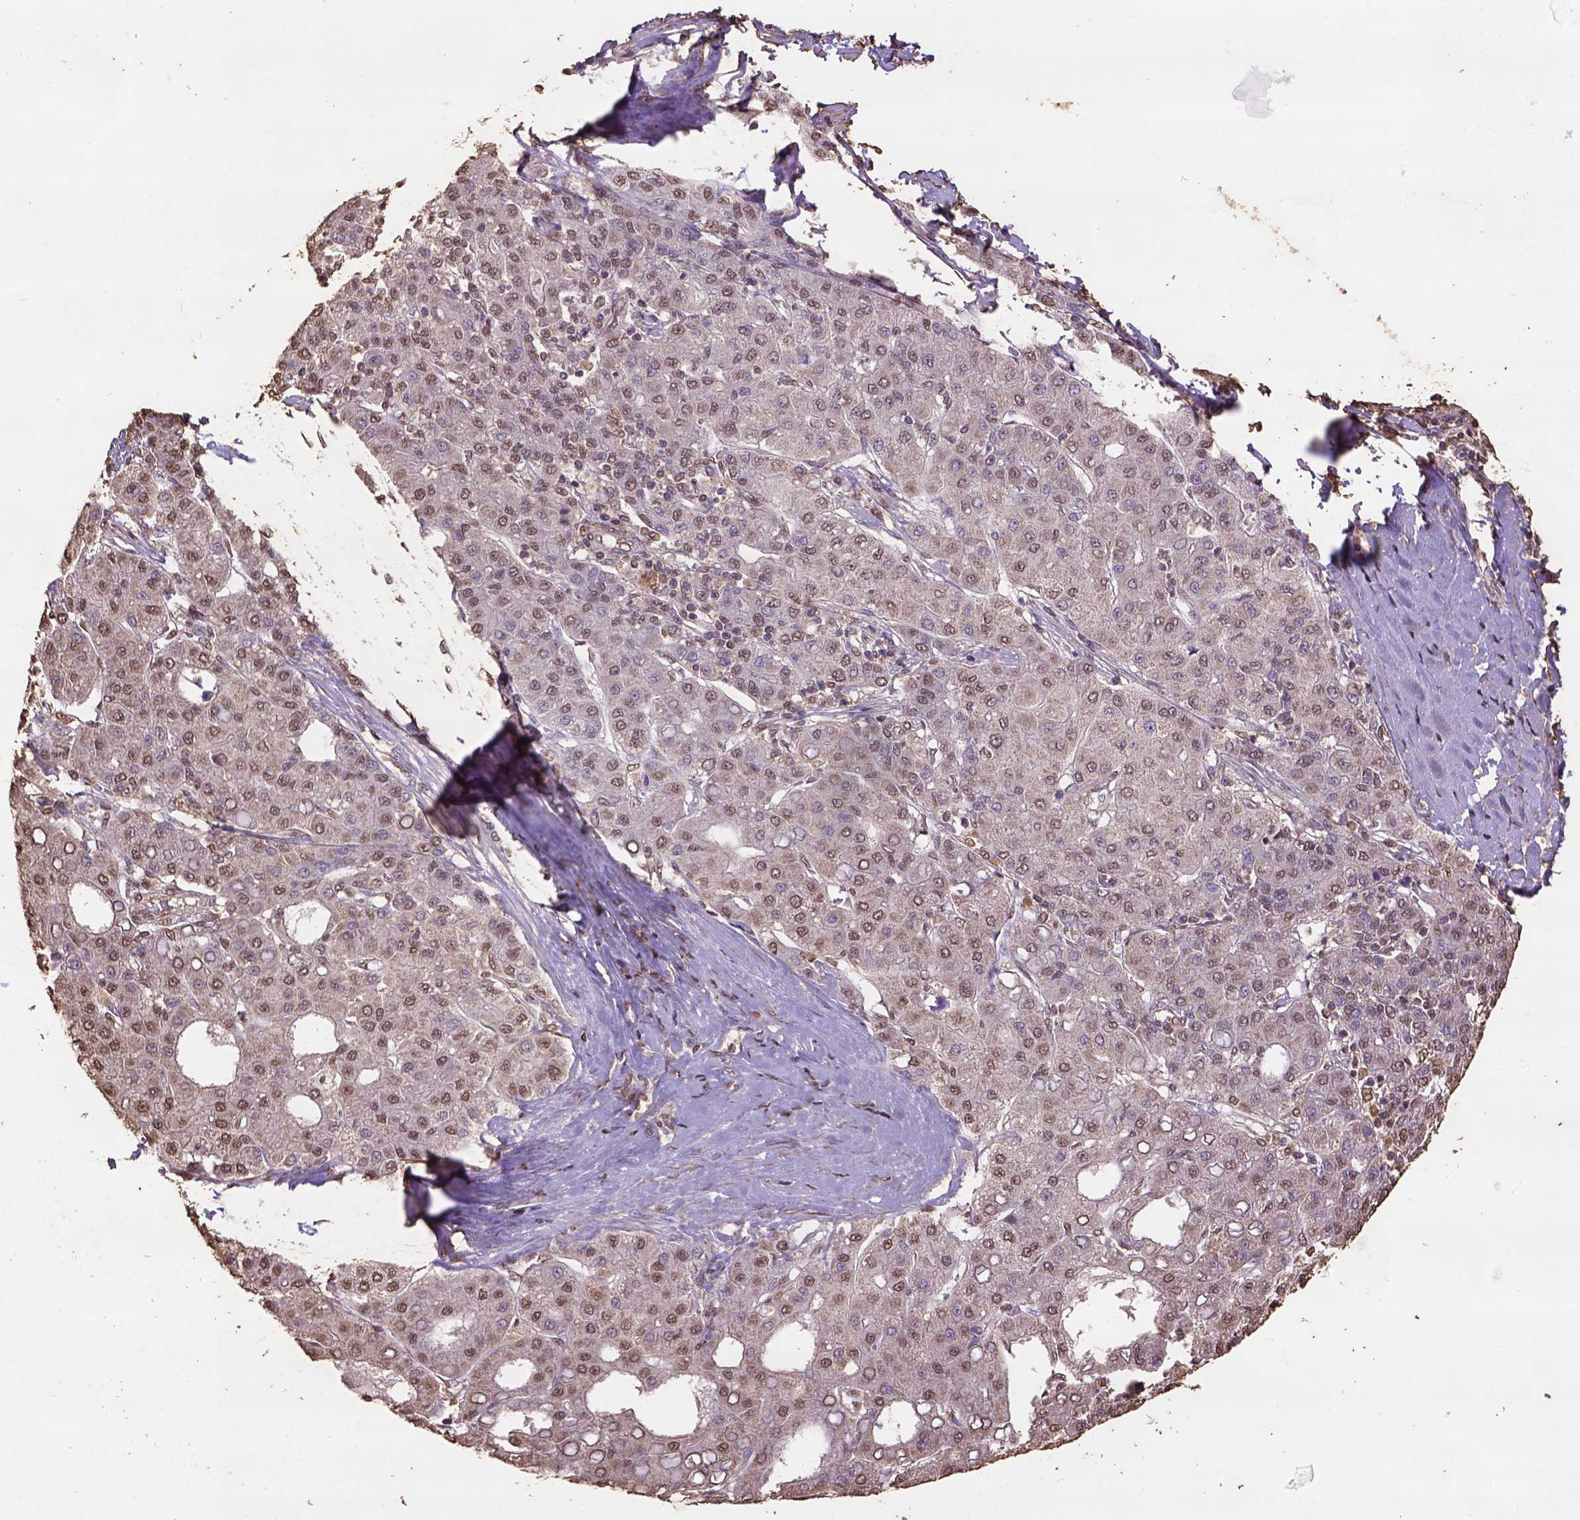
{"staining": {"intensity": "moderate", "quantity": "25%-75%", "location": "nuclear"}, "tissue": "liver cancer", "cell_type": "Tumor cells", "image_type": "cancer", "snomed": [{"axis": "morphology", "description": "Carcinoma, Hepatocellular, NOS"}, {"axis": "topography", "description": "Liver"}], "caption": "Protein expression analysis of human hepatocellular carcinoma (liver) reveals moderate nuclear positivity in about 25%-75% of tumor cells.", "gene": "CSTF2T", "patient": {"sex": "male", "age": 65}}